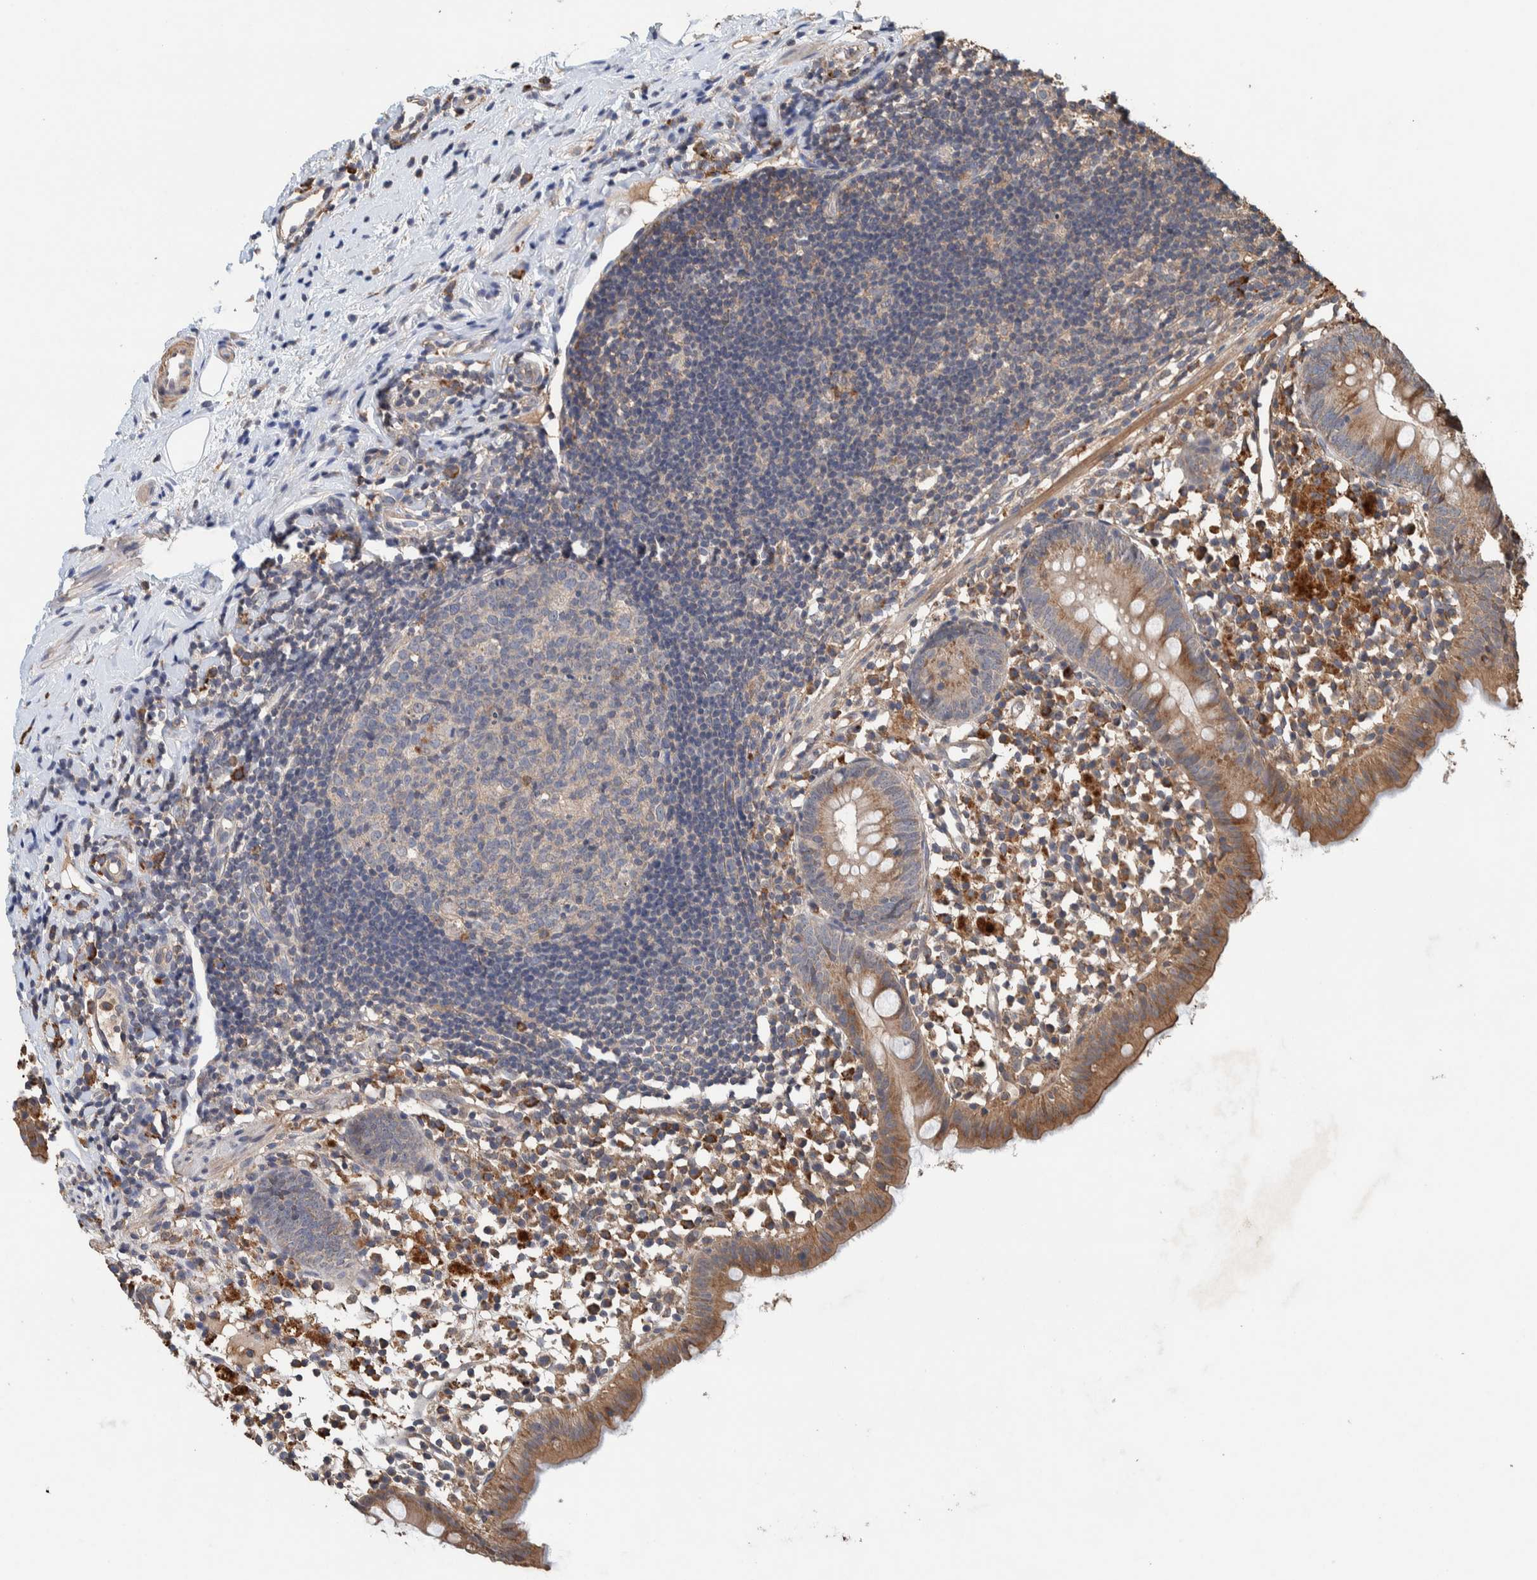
{"staining": {"intensity": "moderate", "quantity": ">75%", "location": "cytoplasmic/membranous"}, "tissue": "appendix", "cell_type": "Glandular cells", "image_type": "normal", "snomed": [{"axis": "morphology", "description": "Normal tissue, NOS"}, {"axis": "topography", "description": "Appendix"}], "caption": "DAB (3,3'-diaminobenzidine) immunohistochemical staining of normal appendix demonstrates moderate cytoplasmic/membranous protein expression in about >75% of glandular cells.", "gene": "PLA2G3", "patient": {"sex": "female", "age": 20}}